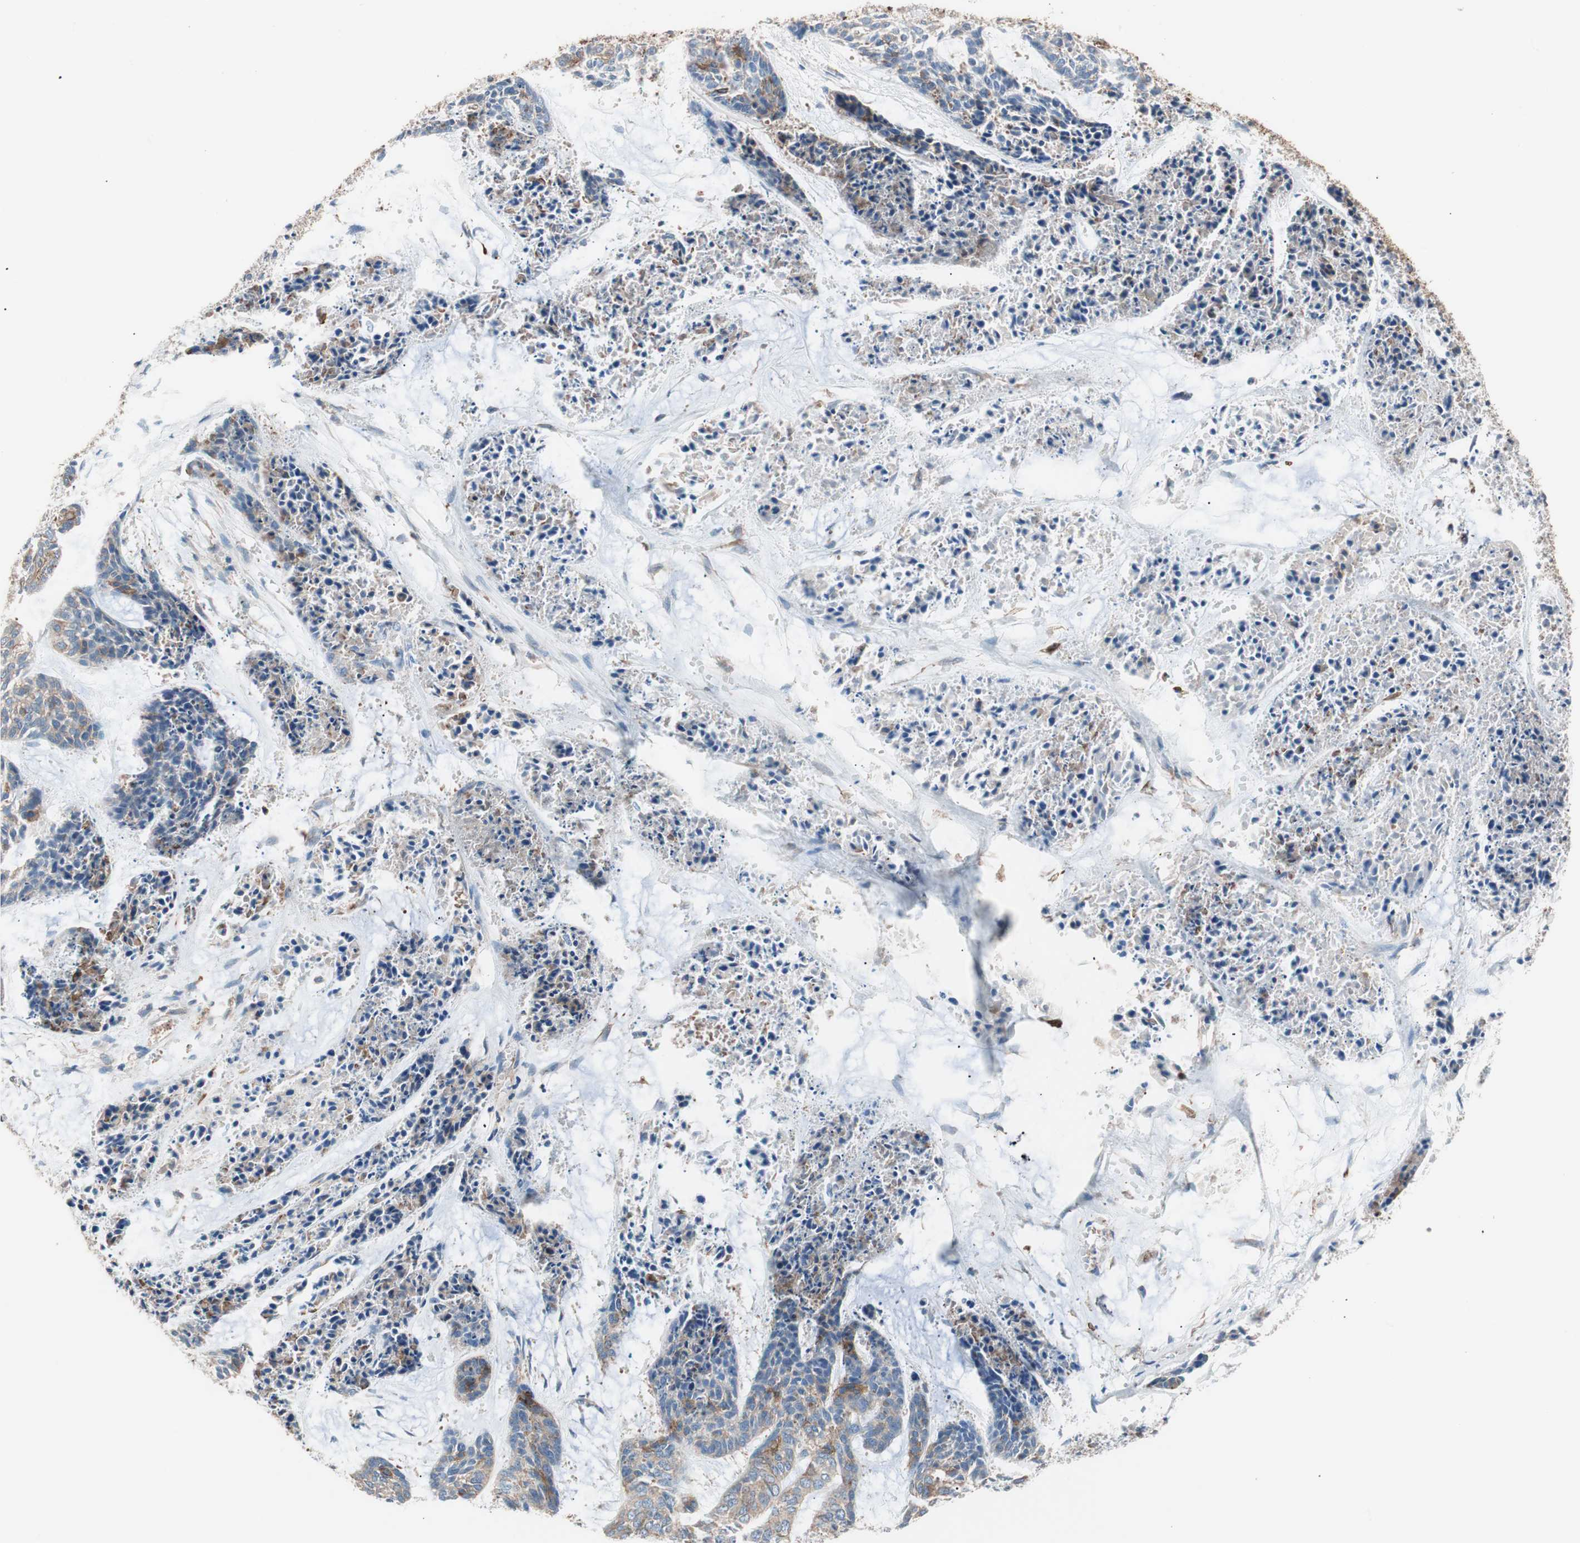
{"staining": {"intensity": "weak", "quantity": "25%-75%", "location": "cytoplasmic/membranous"}, "tissue": "skin cancer", "cell_type": "Tumor cells", "image_type": "cancer", "snomed": [{"axis": "morphology", "description": "Basal cell carcinoma"}, {"axis": "topography", "description": "Skin"}], "caption": "Skin cancer stained with a brown dye exhibits weak cytoplasmic/membranous positive staining in approximately 25%-75% of tumor cells.", "gene": "GPR160", "patient": {"sex": "female", "age": 64}}